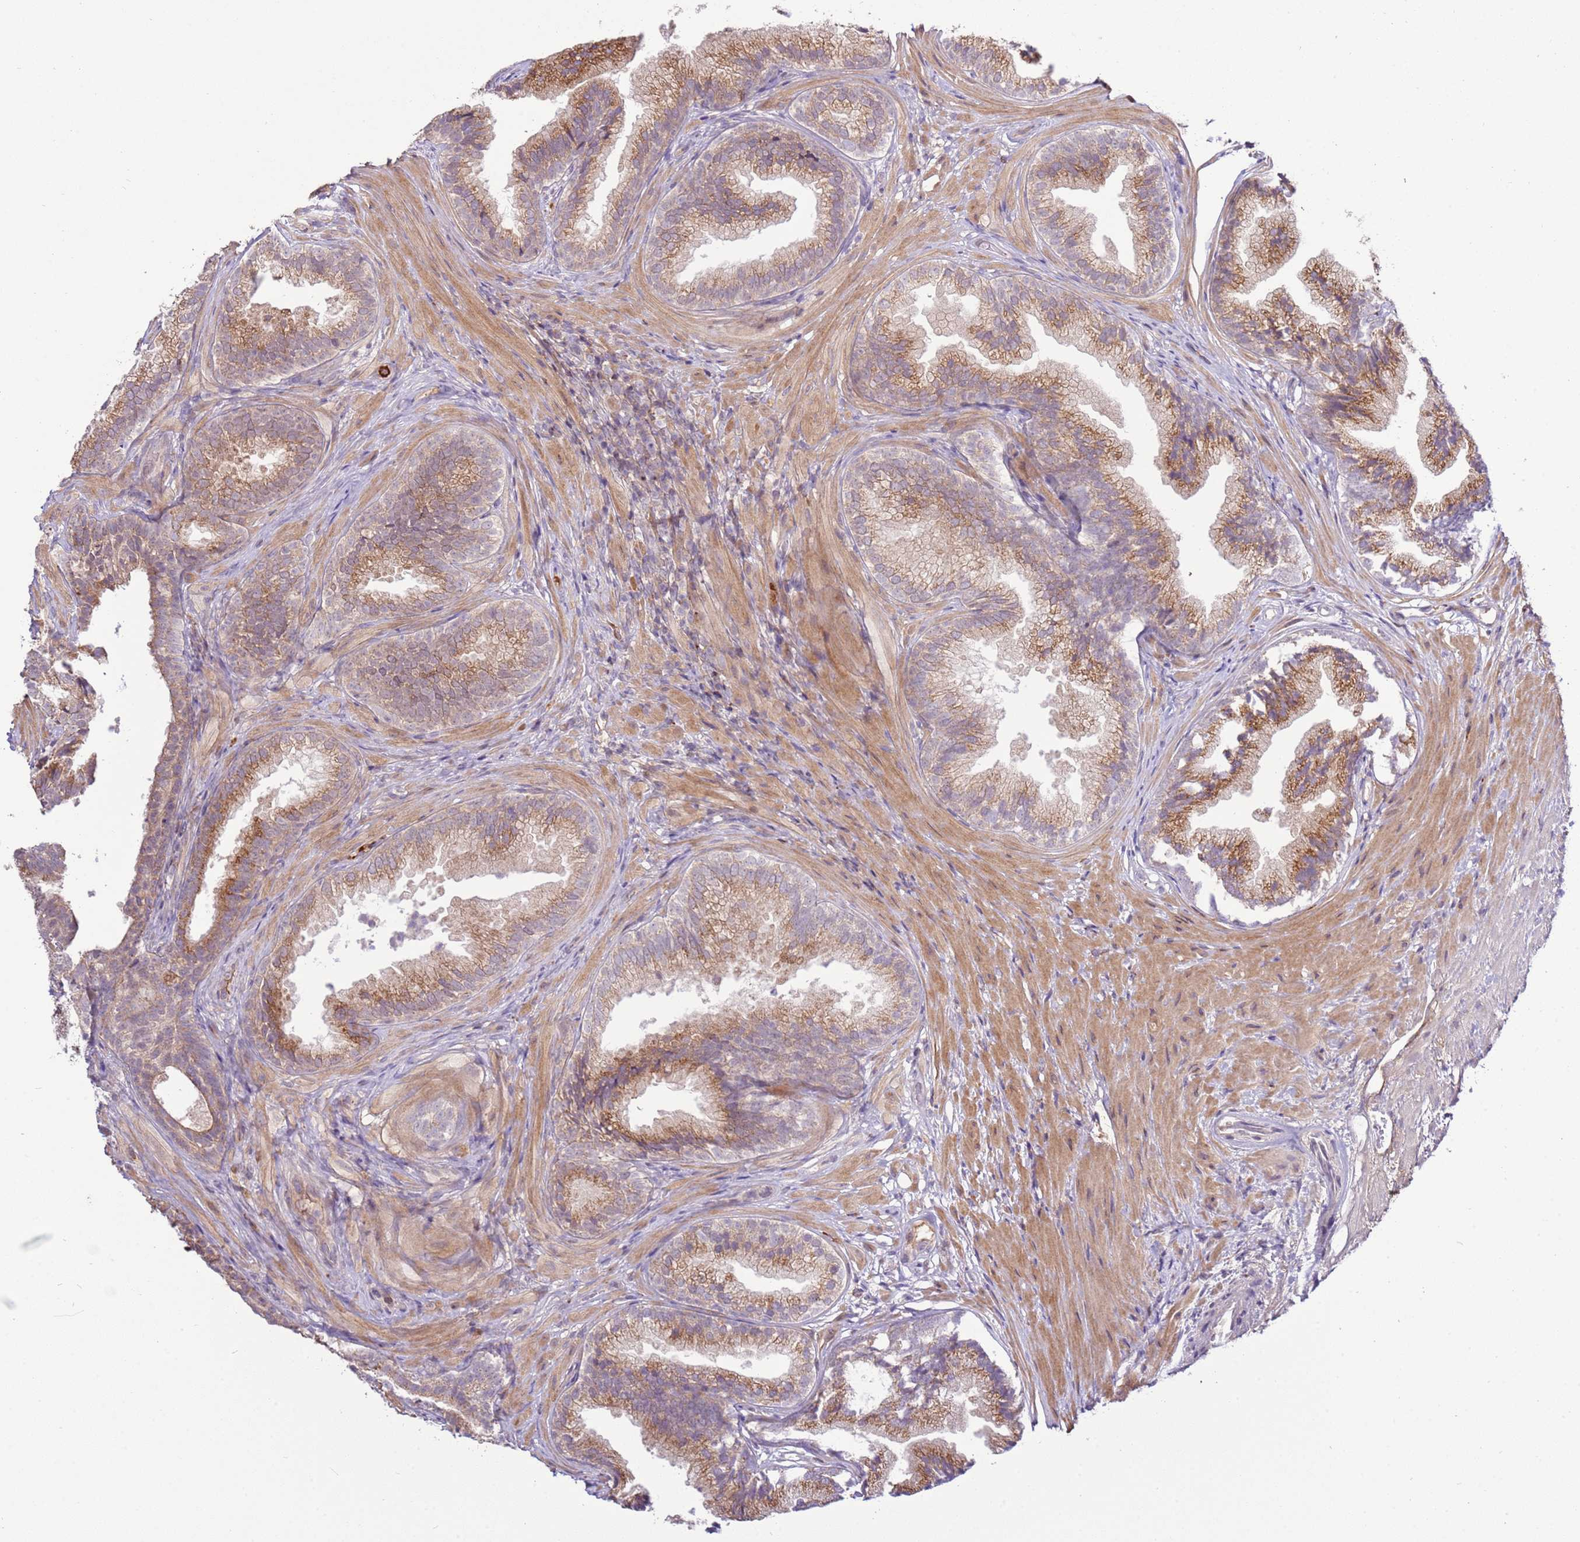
{"staining": {"intensity": "moderate", "quantity": ">75%", "location": "cytoplasmic/membranous"}, "tissue": "prostate", "cell_type": "Glandular cells", "image_type": "normal", "snomed": [{"axis": "morphology", "description": "Normal tissue, NOS"}, {"axis": "topography", "description": "Prostate"}], "caption": "Immunohistochemistry (IHC) of normal prostate demonstrates medium levels of moderate cytoplasmic/membranous staining in about >75% of glandular cells.", "gene": "ZNF624", "patient": {"sex": "male", "age": 76}}